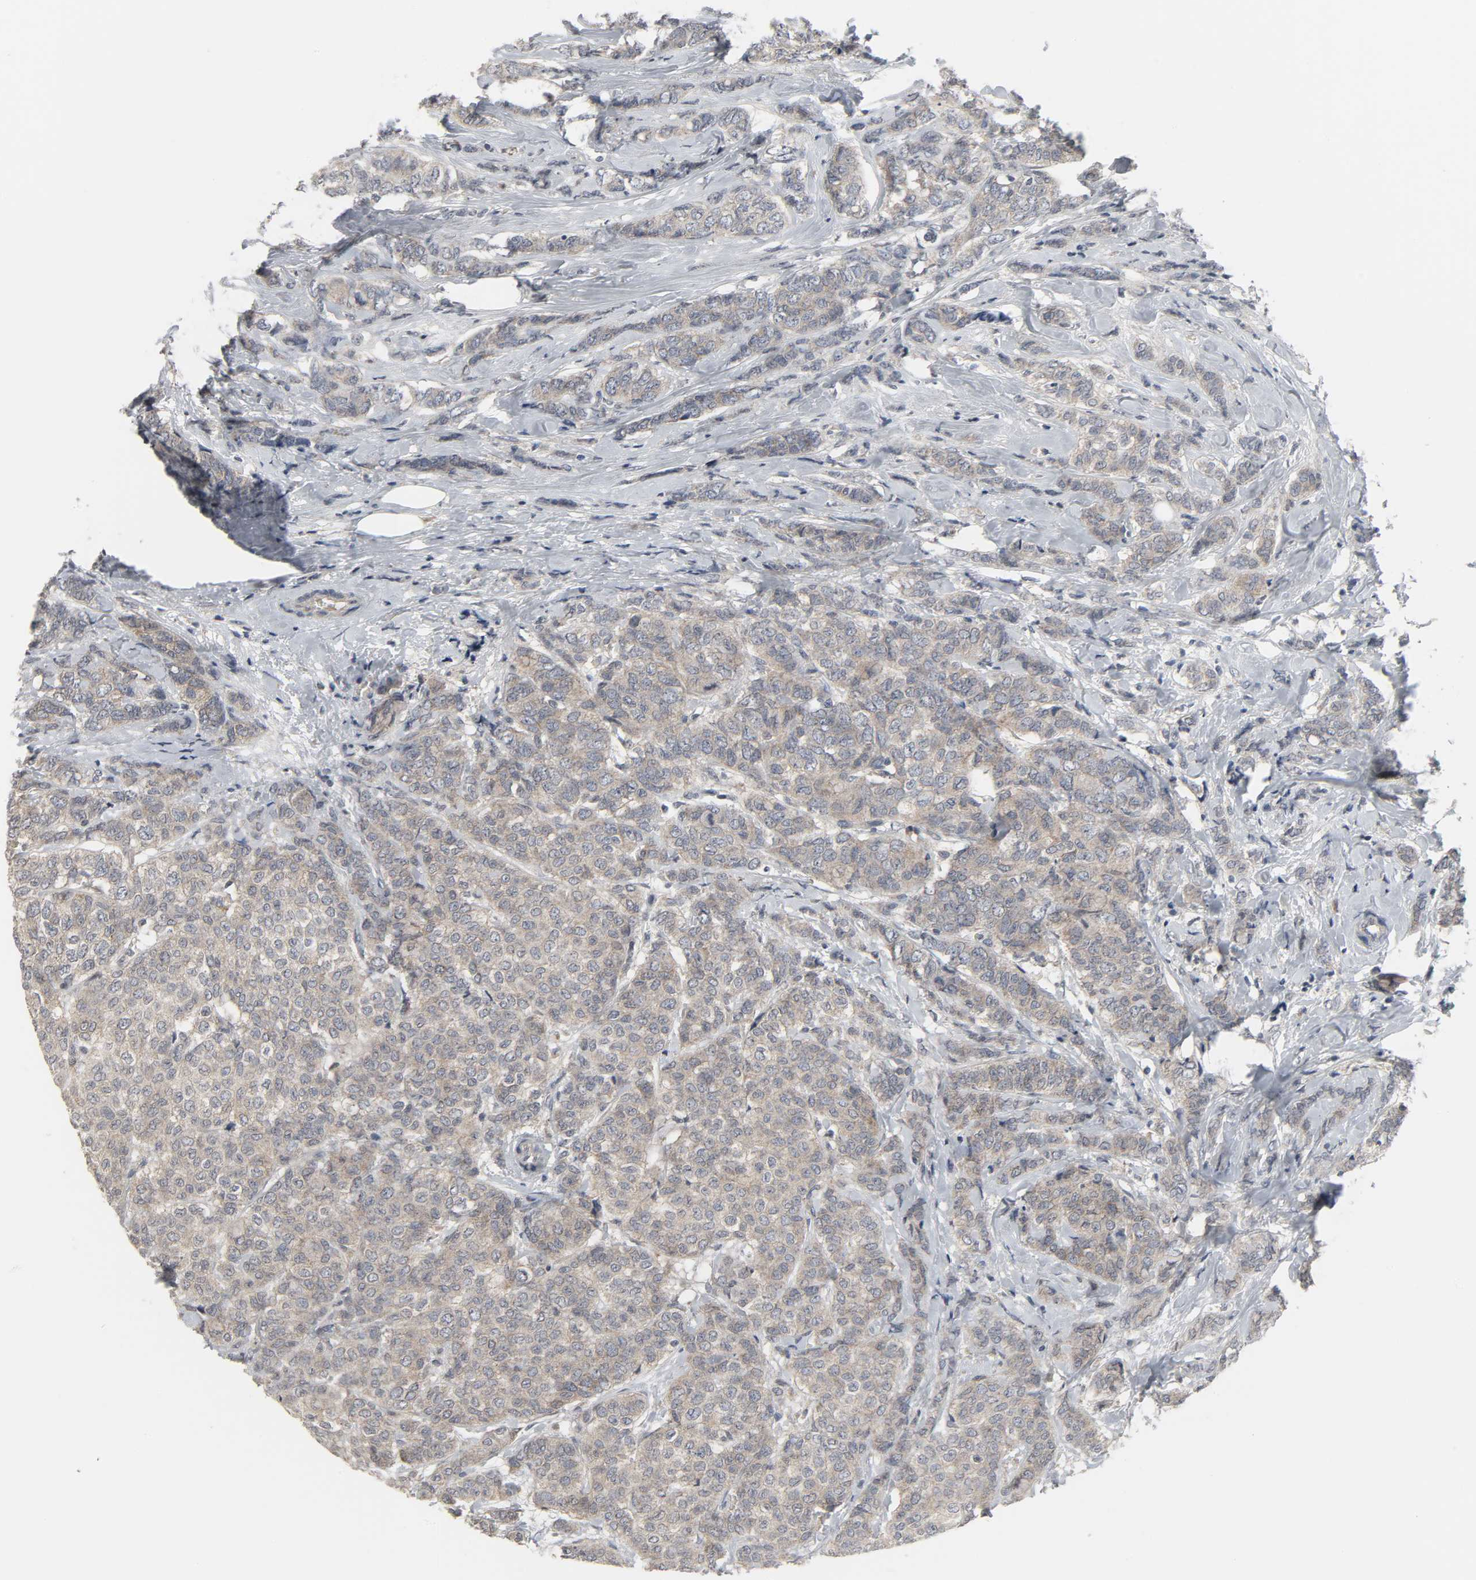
{"staining": {"intensity": "moderate", "quantity": ">75%", "location": "cytoplasmic/membranous"}, "tissue": "breast cancer", "cell_type": "Tumor cells", "image_type": "cancer", "snomed": [{"axis": "morphology", "description": "Lobular carcinoma"}, {"axis": "topography", "description": "Breast"}], "caption": "Immunohistochemical staining of breast lobular carcinoma exhibits medium levels of moderate cytoplasmic/membranous positivity in about >75% of tumor cells.", "gene": "CLIP1", "patient": {"sex": "female", "age": 60}}